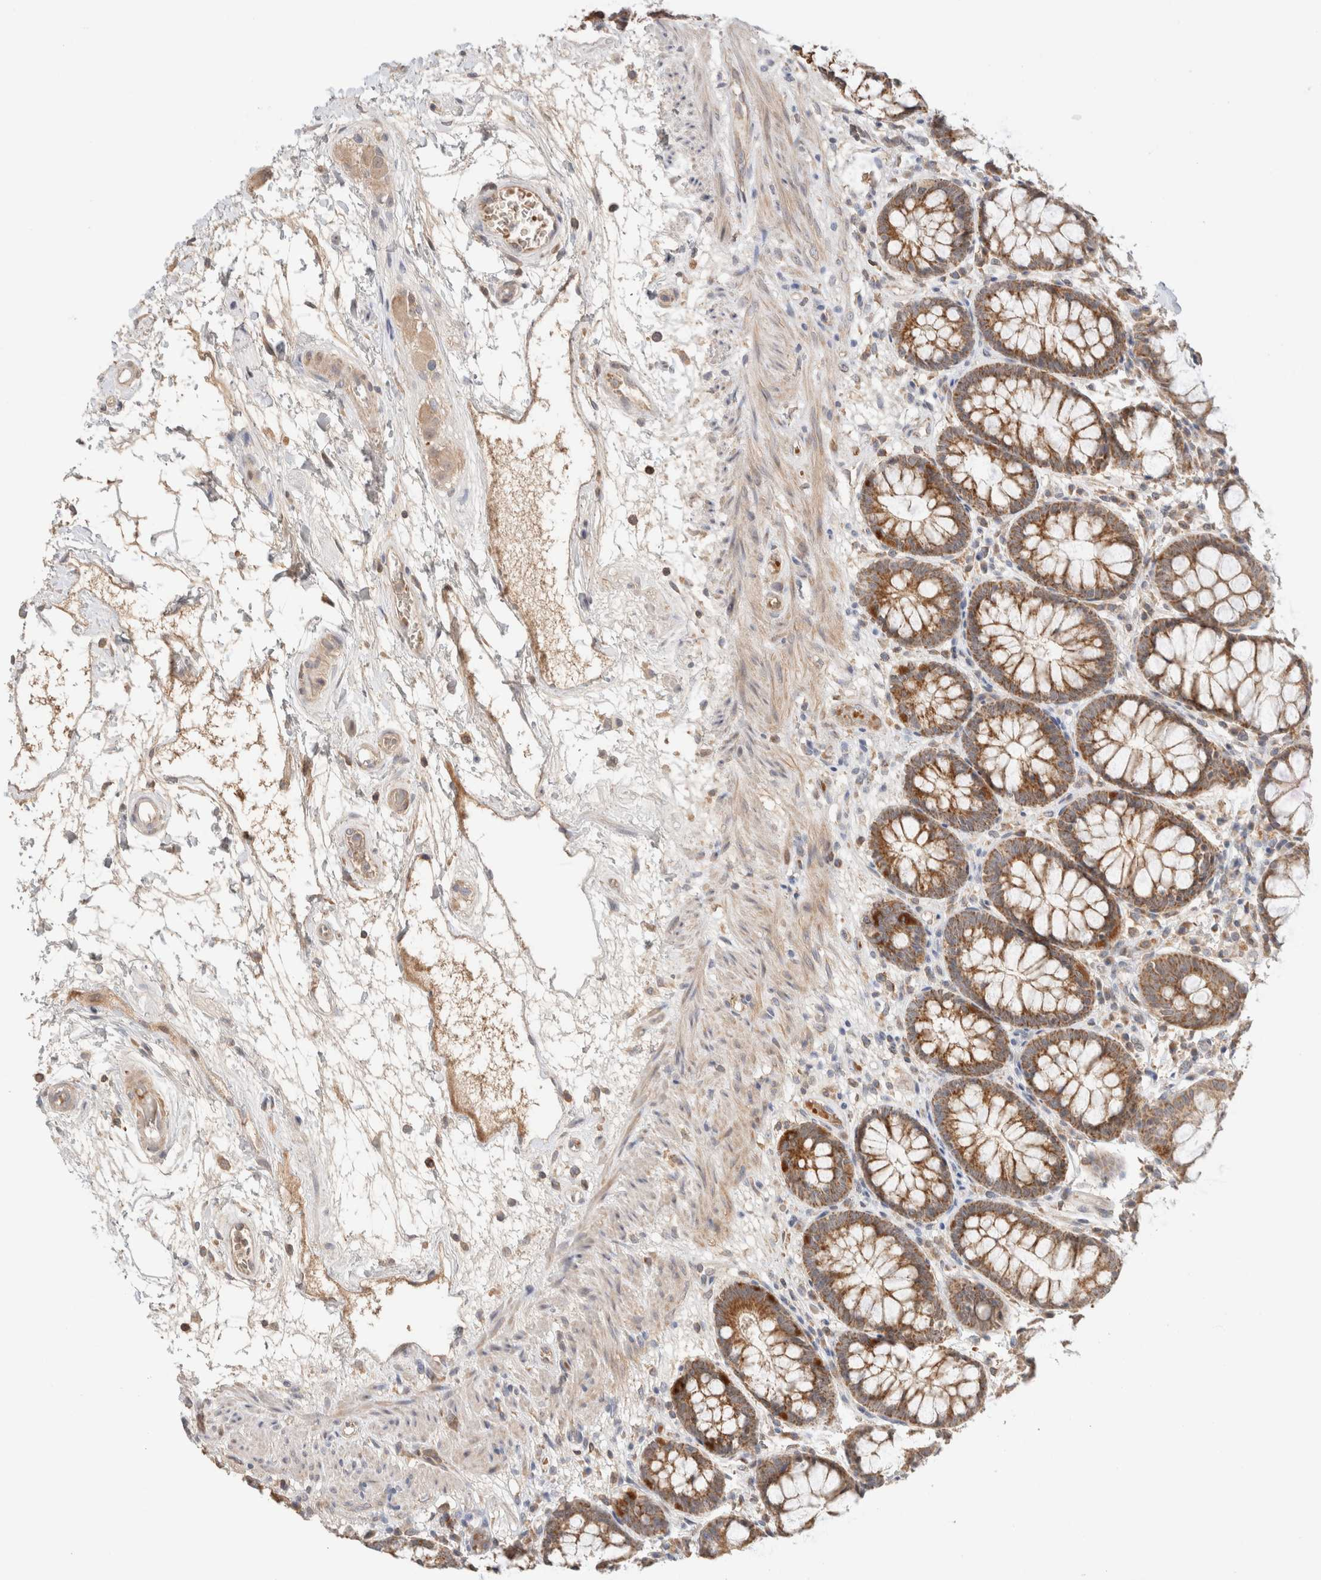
{"staining": {"intensity": "moderate", "quantity": ">75%", "location": "cytoplasmic/membranous"}, "tissue": "rectum", "cell_type": "Glandular cells", "image_type": "normal", "snomed": [{"axis": "morphology", "description": "Normal tissue, NOS"}, {"axis": "topography", "description": "Rectum"}], "caption": "Immunohistochemical staining of unremarkable rectum demonstrates medium levels of moderate cytoplasmic/membranous expression in about >75% of glandular cells.", "gene": "MRM3", "patient": {"sex": "male", "age": 64}}